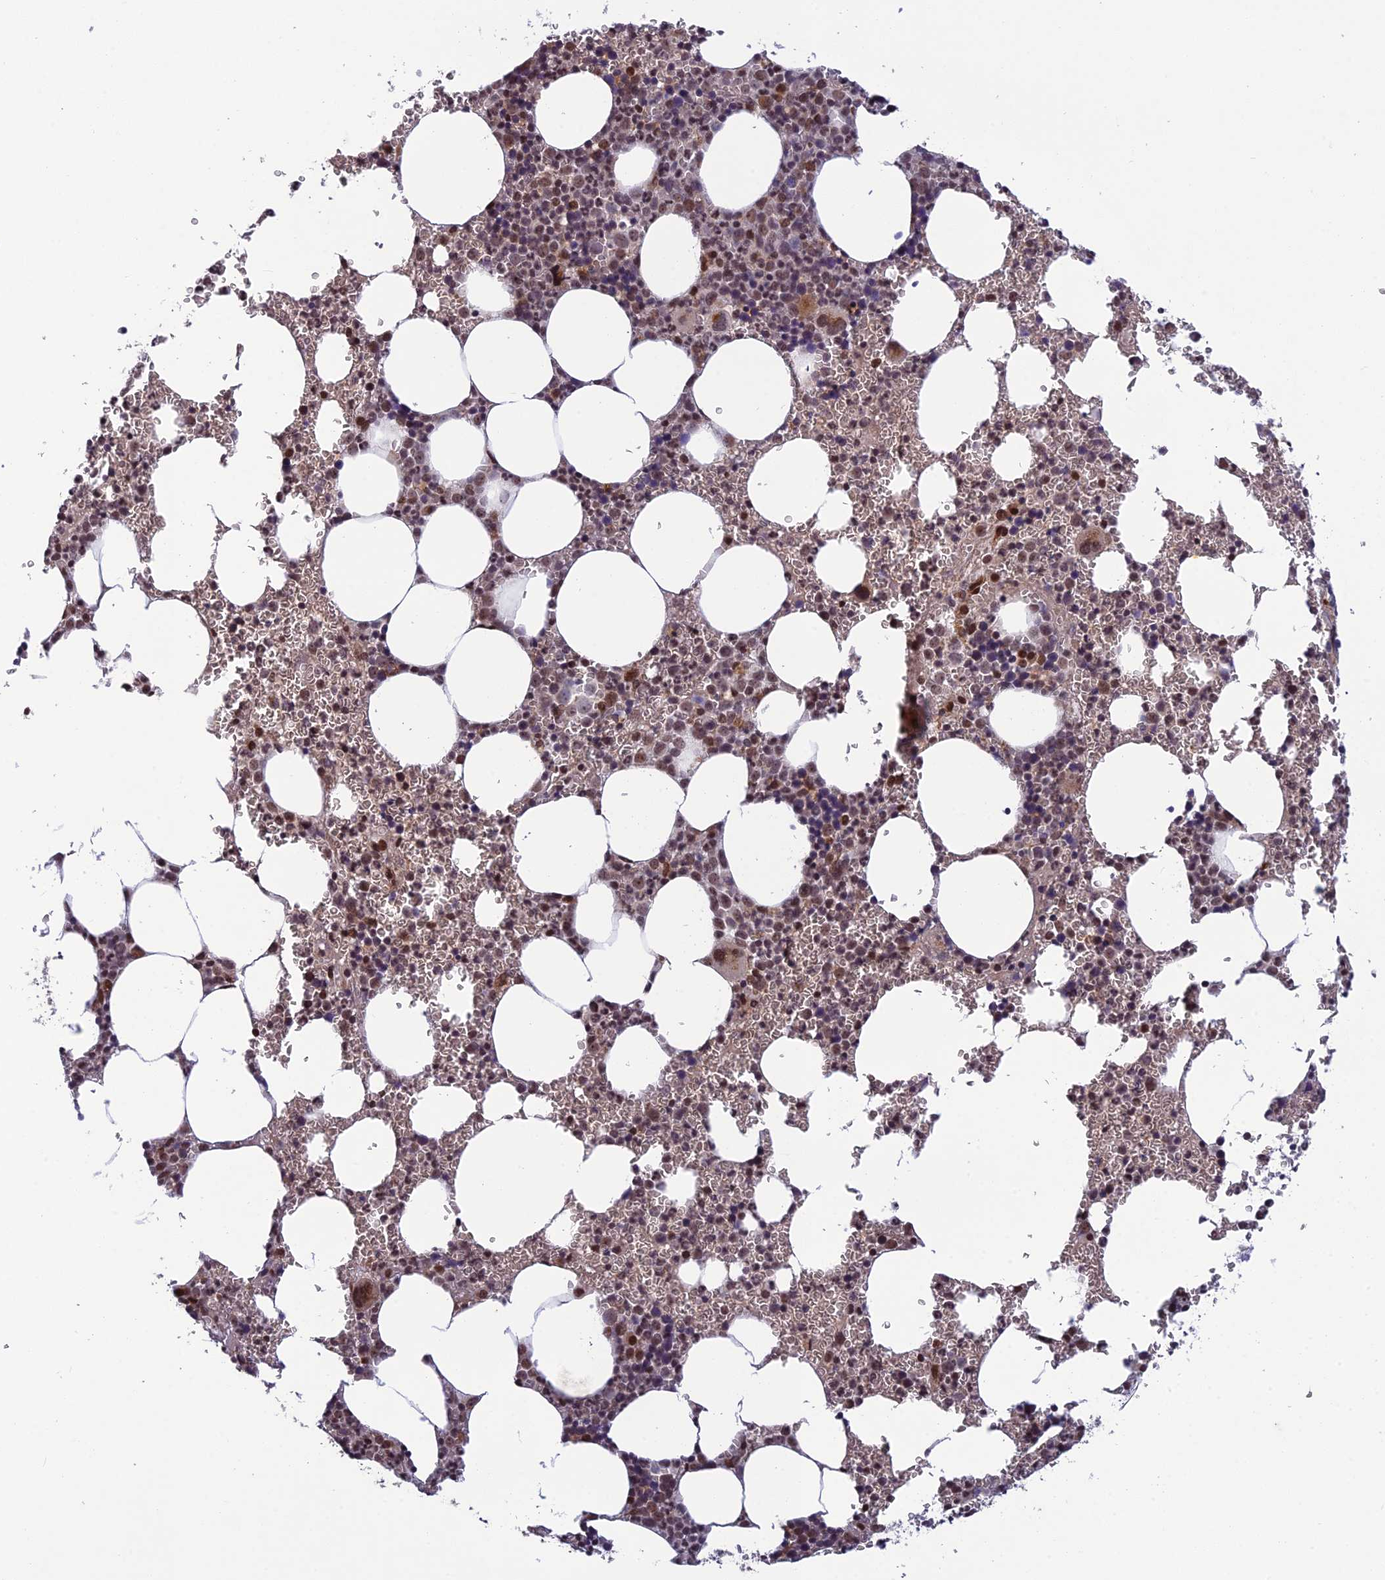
{"staining": {"intensity": "moderate", "quantity": "25%-75%", "location": "cytoplasmic/membranous,nuclear"}, "tissue": "bone marrow", "cell_type": "Hematopoietic cells", "image_type": "normal", "snomed": [{"axis": "morphology", "description": "Normal tissue, NOS"}, {"axis": "topography", "description": "Bone marrow"}], "caption": "Hematopoietic cells display medium levels of moderate cytoplasmic/membranous,nuclear staining in about 25%-75% of cells in normal bone marrow. Using DAB (brown) and hematoxylin (blue) stains, captured at high magnification using brightfield microscopy.", "gene": "SMIM7", "patient": {"sex": "female", "age": 78}}